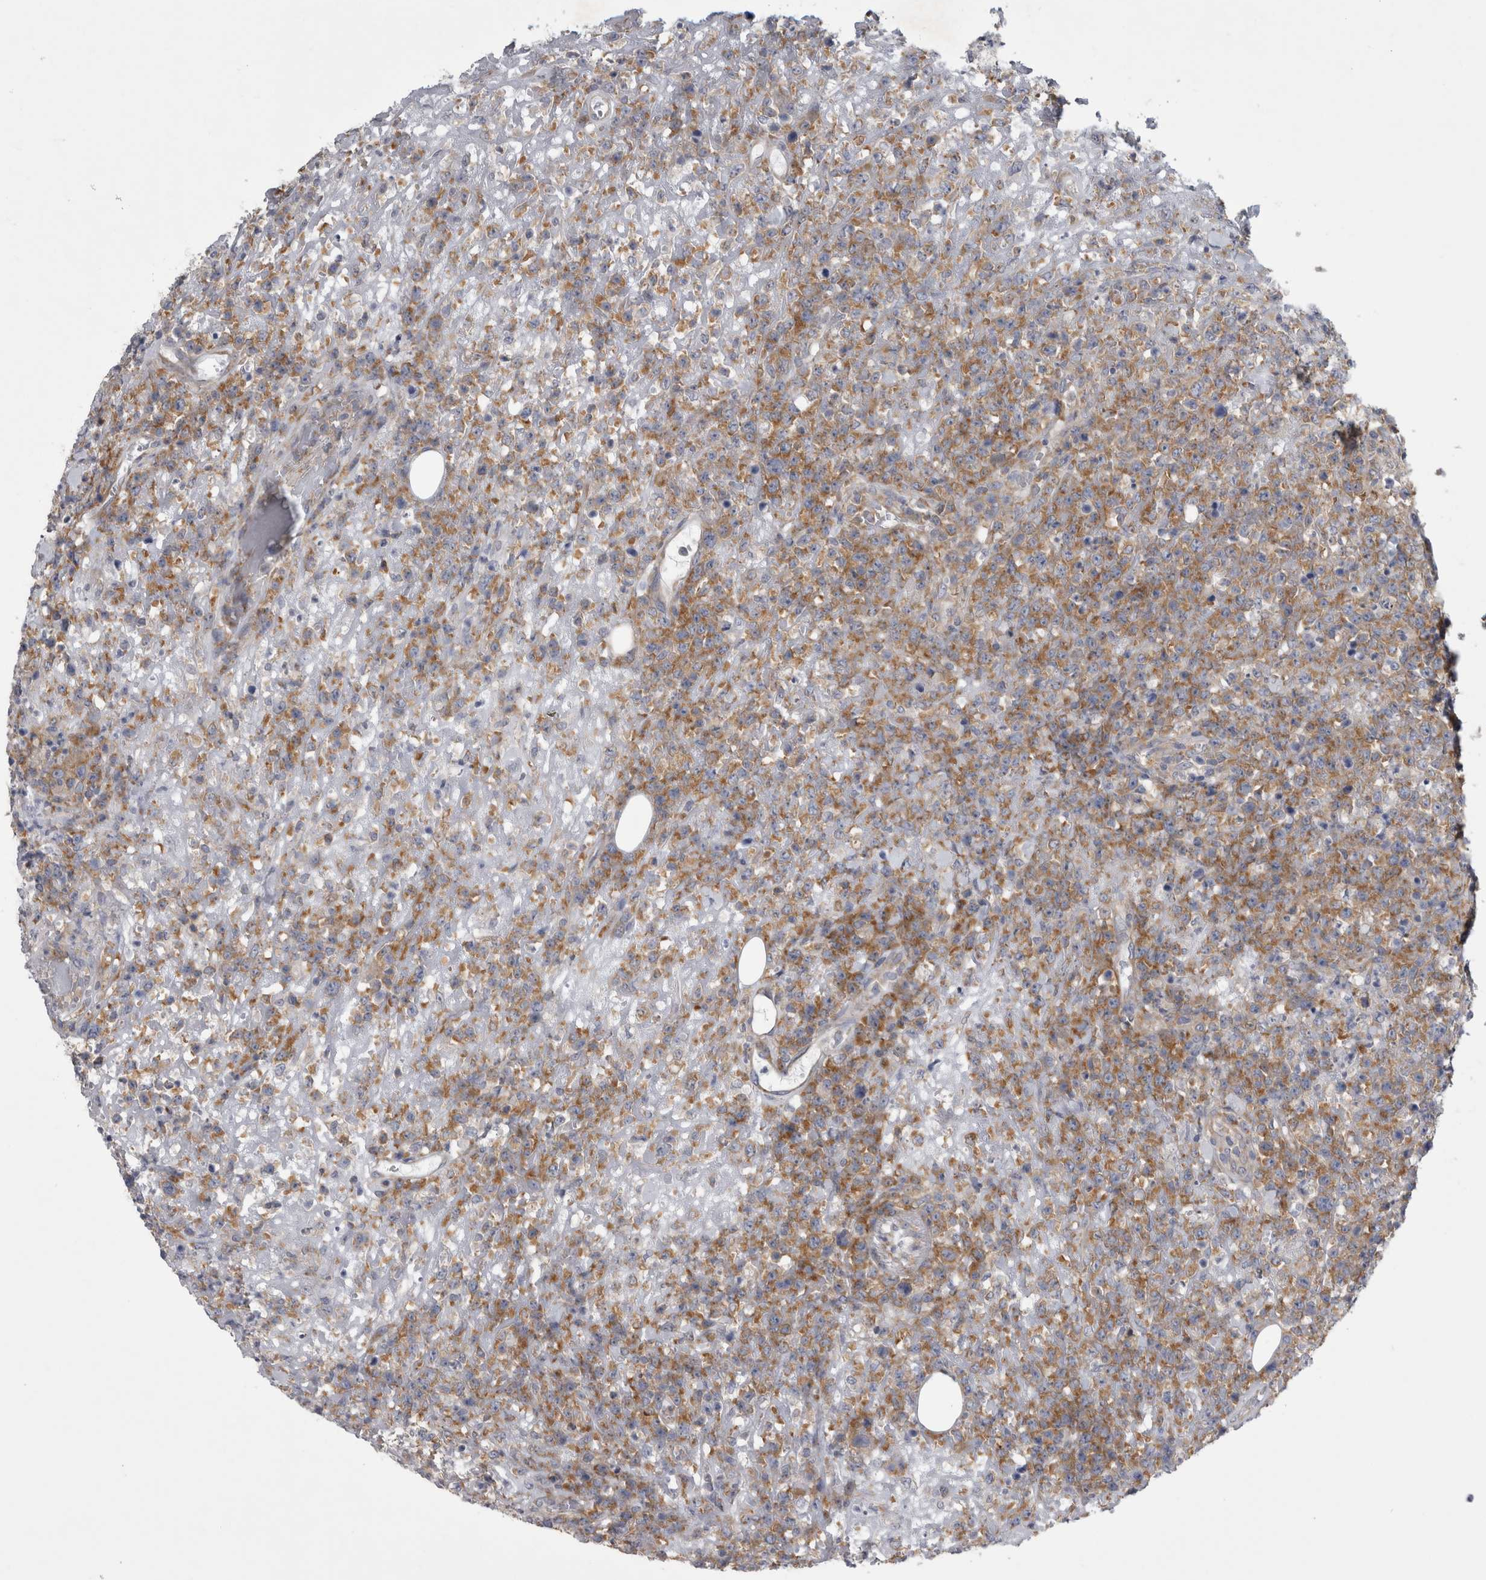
{"staining": {"intensity": "moderate", "quantity": ">75%", "location": "cytoplasmic/membranous"}, "tissue": "lymphoma", "cell_type": "Tumor cells", "image_type": "cancer", "snomed": [{"axis": "morphology", "description": "Malignant lymphoma, non-Hodgkin's type, High grade"}, {"axis": "topography", "description": "Colon"}], "caption": "The photomicrograph reveals immunohistochemical staining of high-grade malignant lymphoma, non-Hodgkin's type. There is moderate cytoplasmic/membranous expression is appreciated in approximately >75% of tumor cells. The protein of interest is shown in brown color, while the nuclei are stained blue.", "gene": "PRRC2C", "patient": {"sex": "female", "age": 53}}